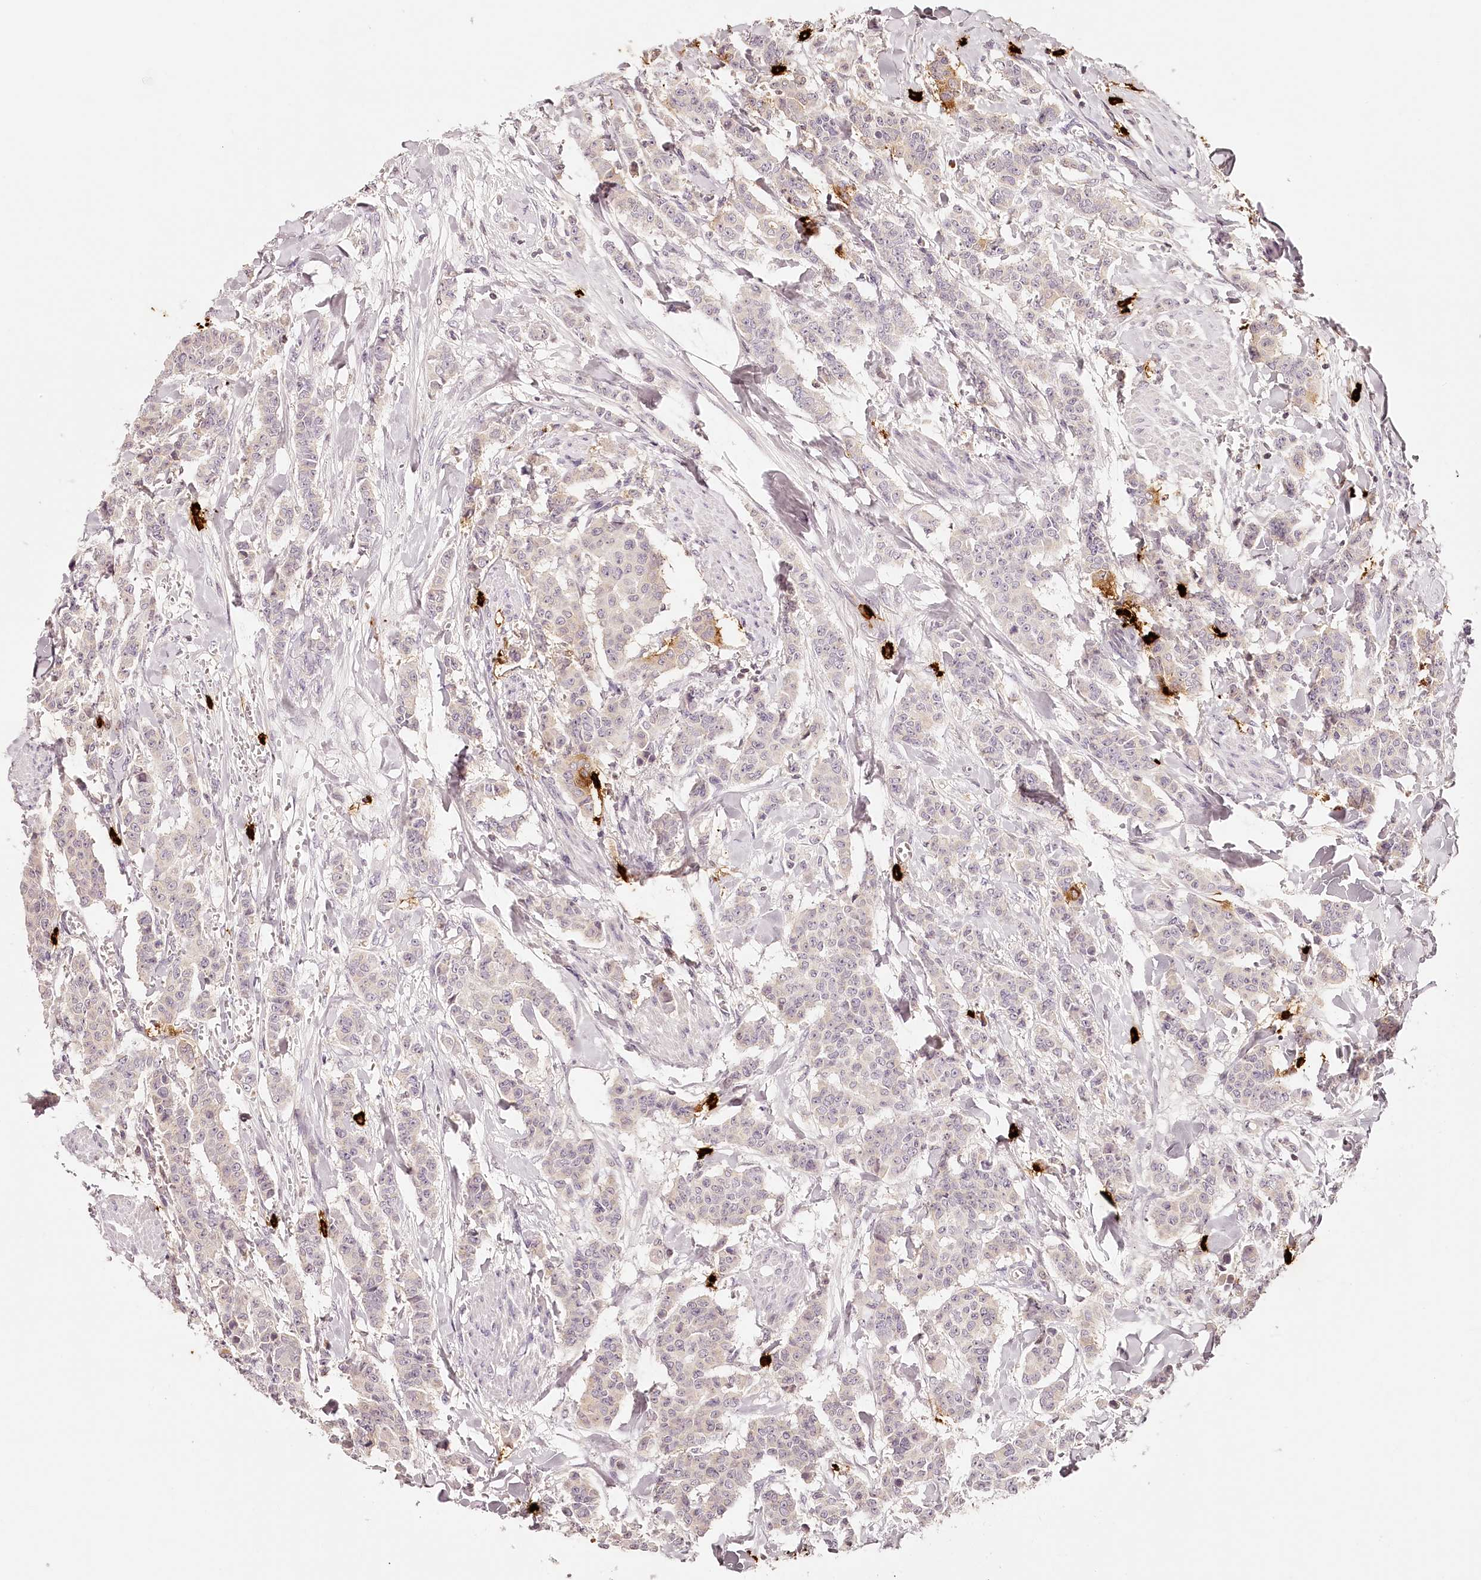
{"staining": {"intensity": "negative", "quantity": "none", "location": "none"}, "tissue": "breast cancer", "cell_type": "Tumor cells", "image_type": "cancer", "snomed": [{"axis": "morphology", "description": "Duct carcinoma"}, {"axis": "topography", "description": "Breast"}], "caption": "Tumor cells show no significant expression in breast cancer. The staining was performed using DAB to visualize the protein expression in brown, while the nuclei were stained in blue with hematoxylin (Magnification: 20x).", "gene": "SYNGR1", "patient": {"sex": "female", "age": 40}}